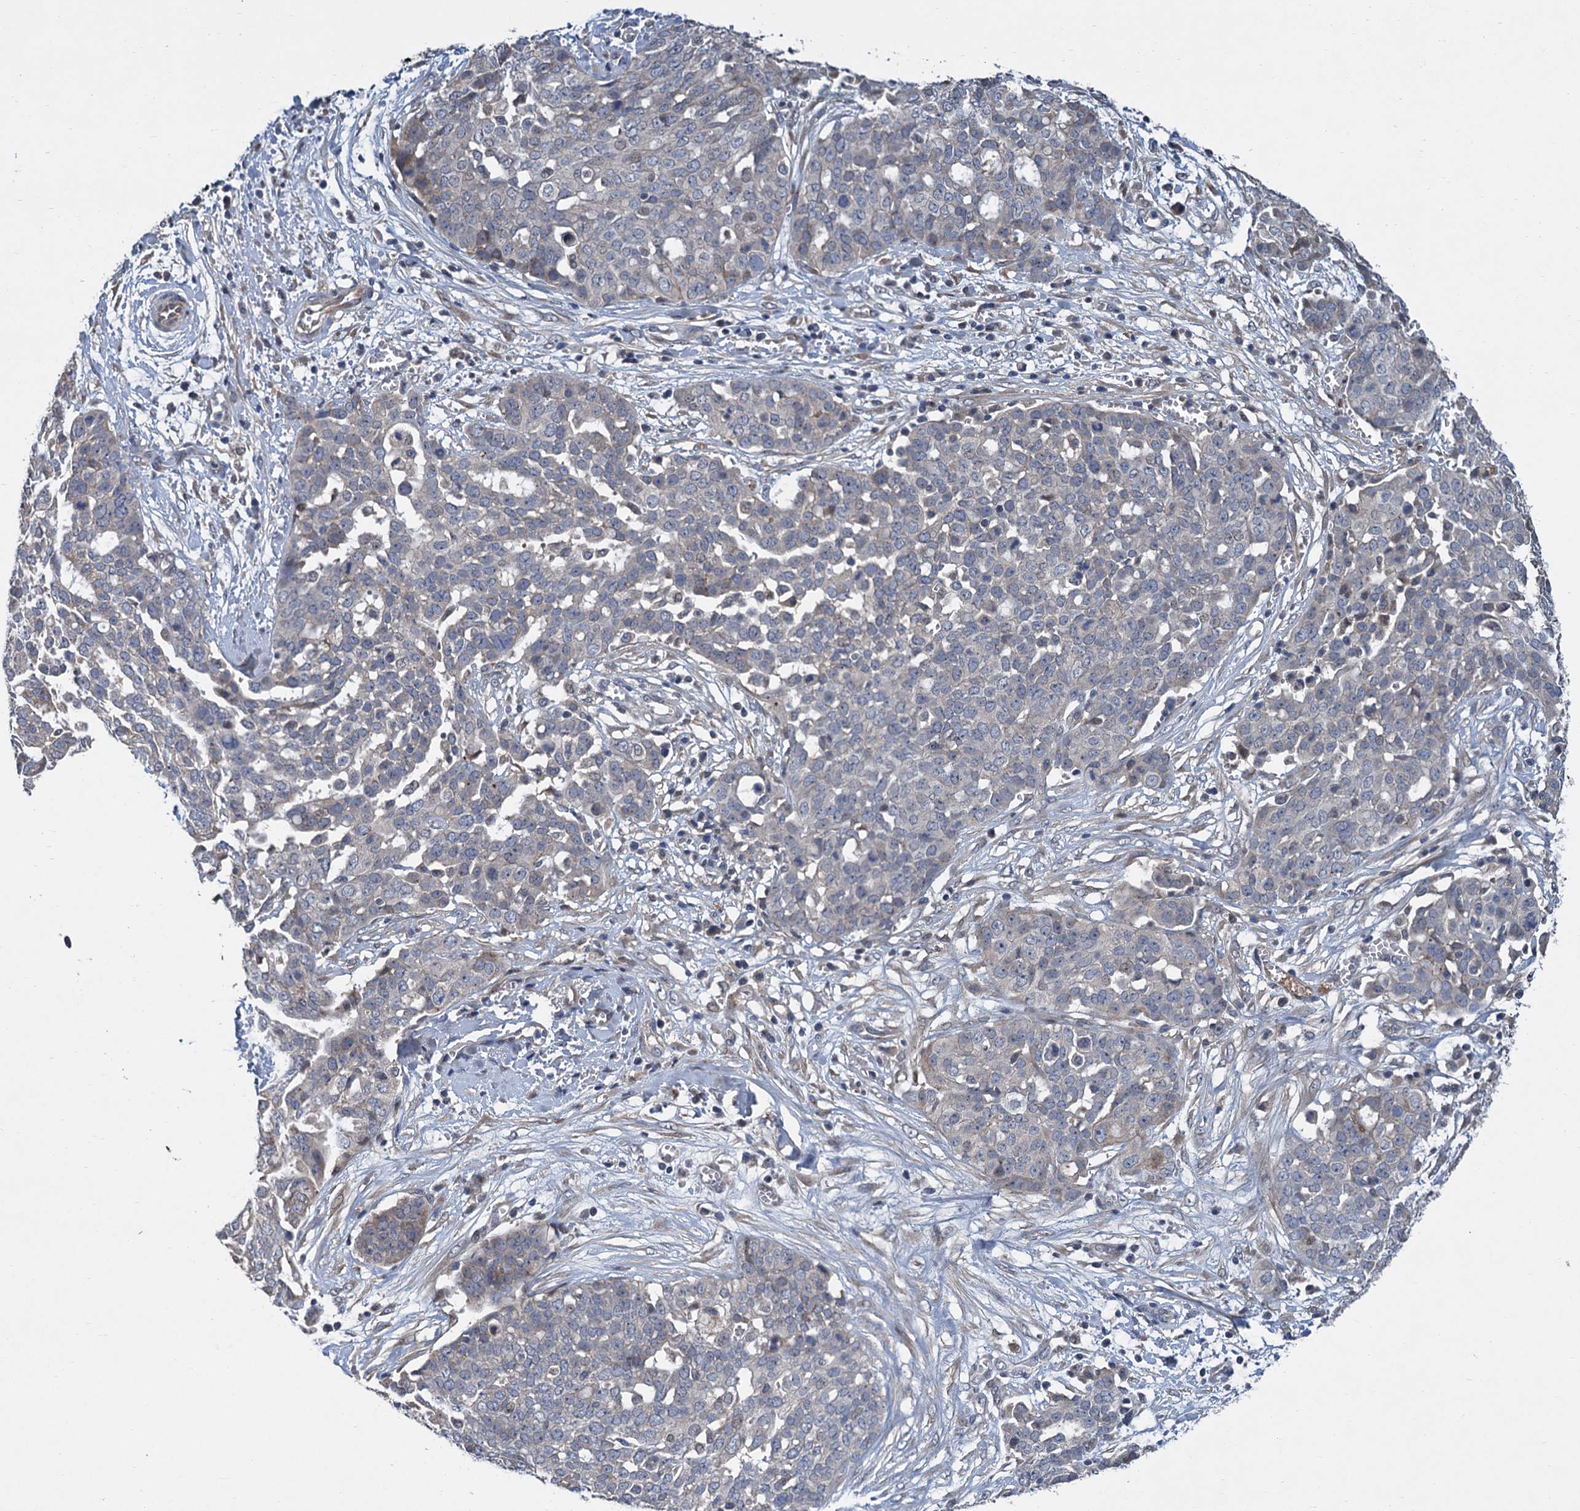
{"staining": {"intensity": "negative", "quantity": "none", "location": "none"}, "tissue": "ovarian cancer", "cell_type": "Tumor cells", "image_type": "cancer", "snomed": [{"axis": "morphology", "description": "Cystadenocarcinoma, serous, NOS"}, {"axis": "topography", "description": "Soft tissue"}, {"axis": "topography", "description": "Ovary"}], "caption": "The immunohistochemistry (IHC) image has no significant staining in tumor cells of ovarian cancer tissue. Nuclei are stained in blue.", "gene": "TRAF7", "patient": {"sex": "female", "age": 57}}